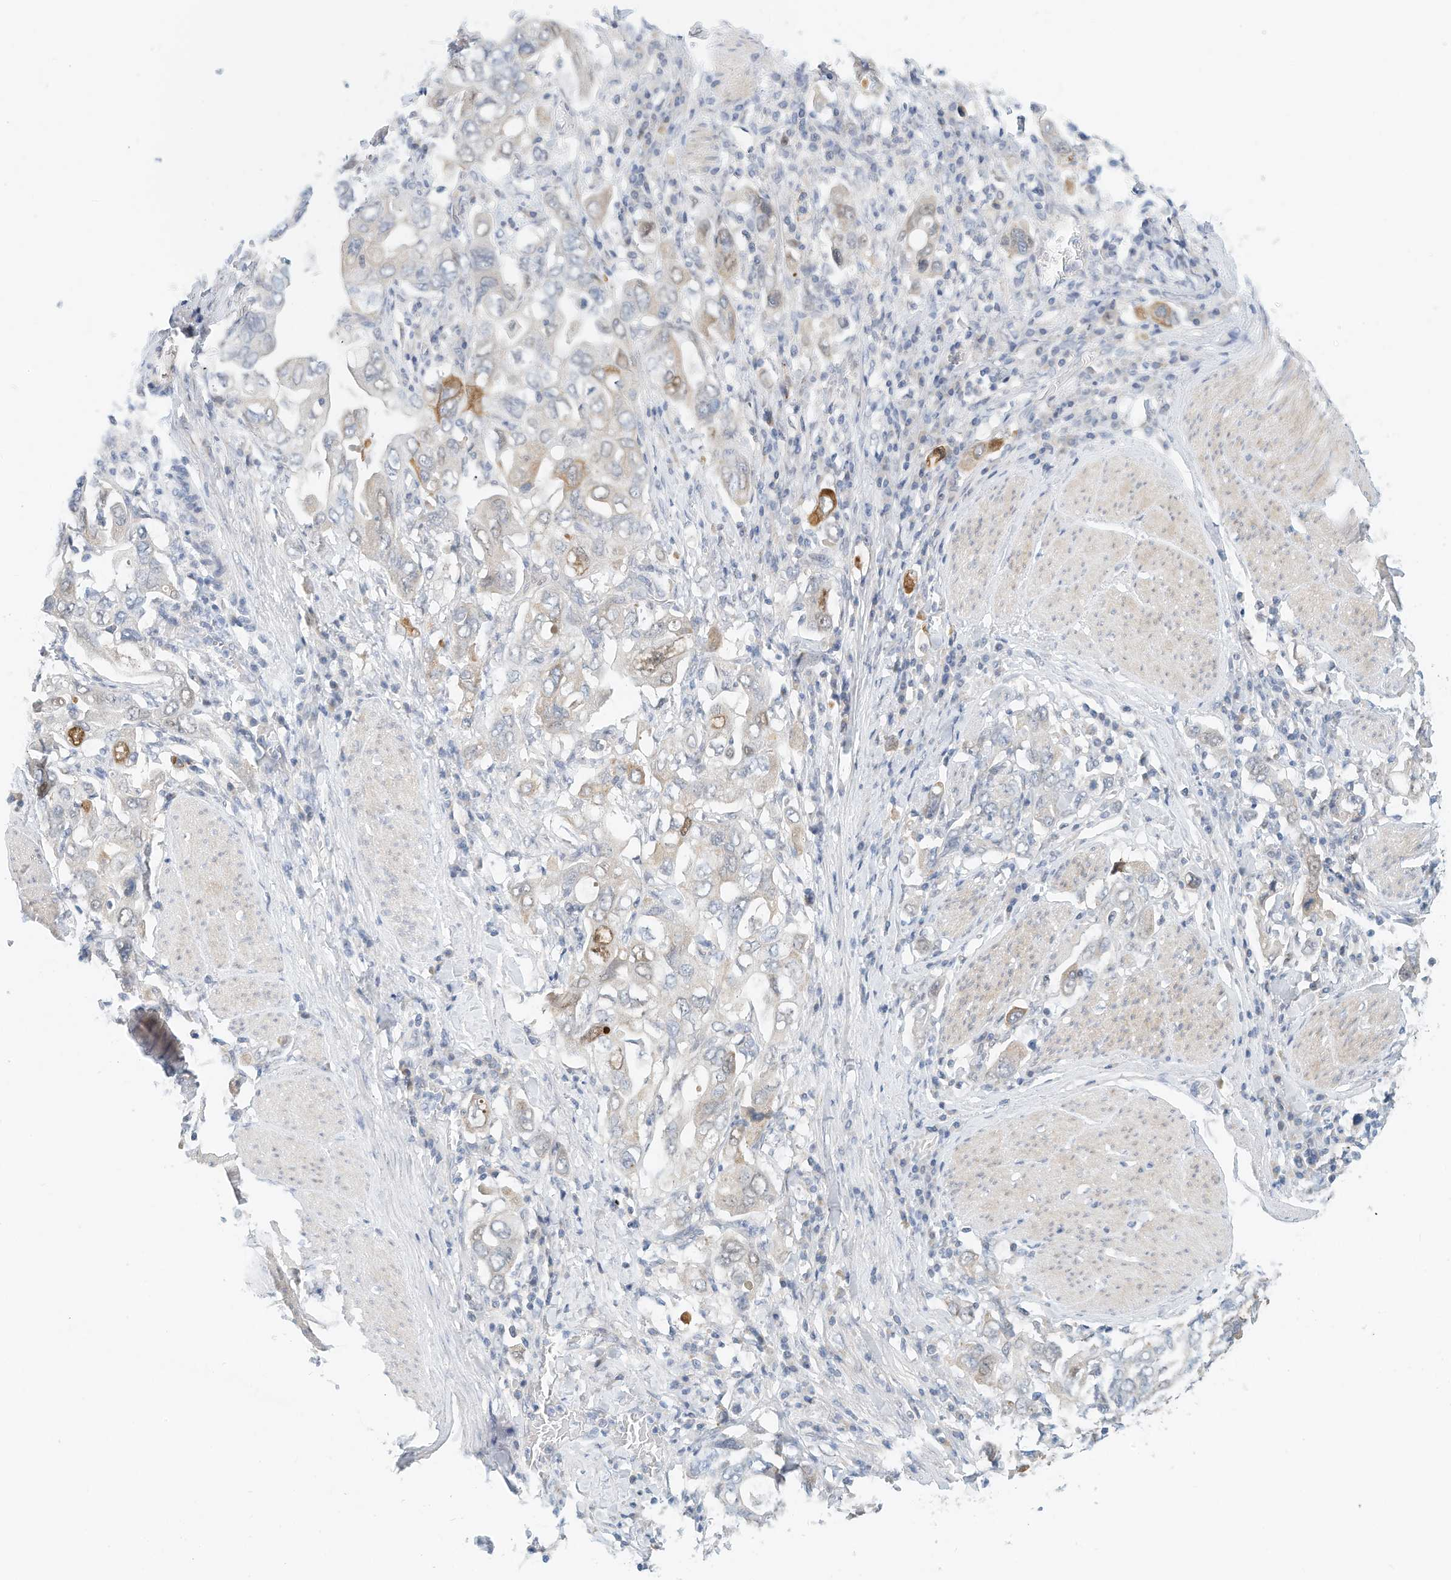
{"staining": {"intensity": "moderate", "quantity": "<25%", "location": "cytoplasmic/membranous"}, "tissue": "stomach cancer", "cell_type": "Tumor cells", "image_type": "cancer", "snomed": [{"axis": "morphology", "description": "Adenocarcinoma, NOS"}, {"axis": "topography", "description": "Stomach, upper"}], "caption": "DAB (3,3'-diaminobenzidine) immunohistochemical staining of human stomach cancer (adenocarcinoma) shows moderate cytoplasmic/membranous protein expression in approximately <25% of tumor cells.", "gene": "ARHGAP28", "patient": {"sex": "male", "age": 62}}